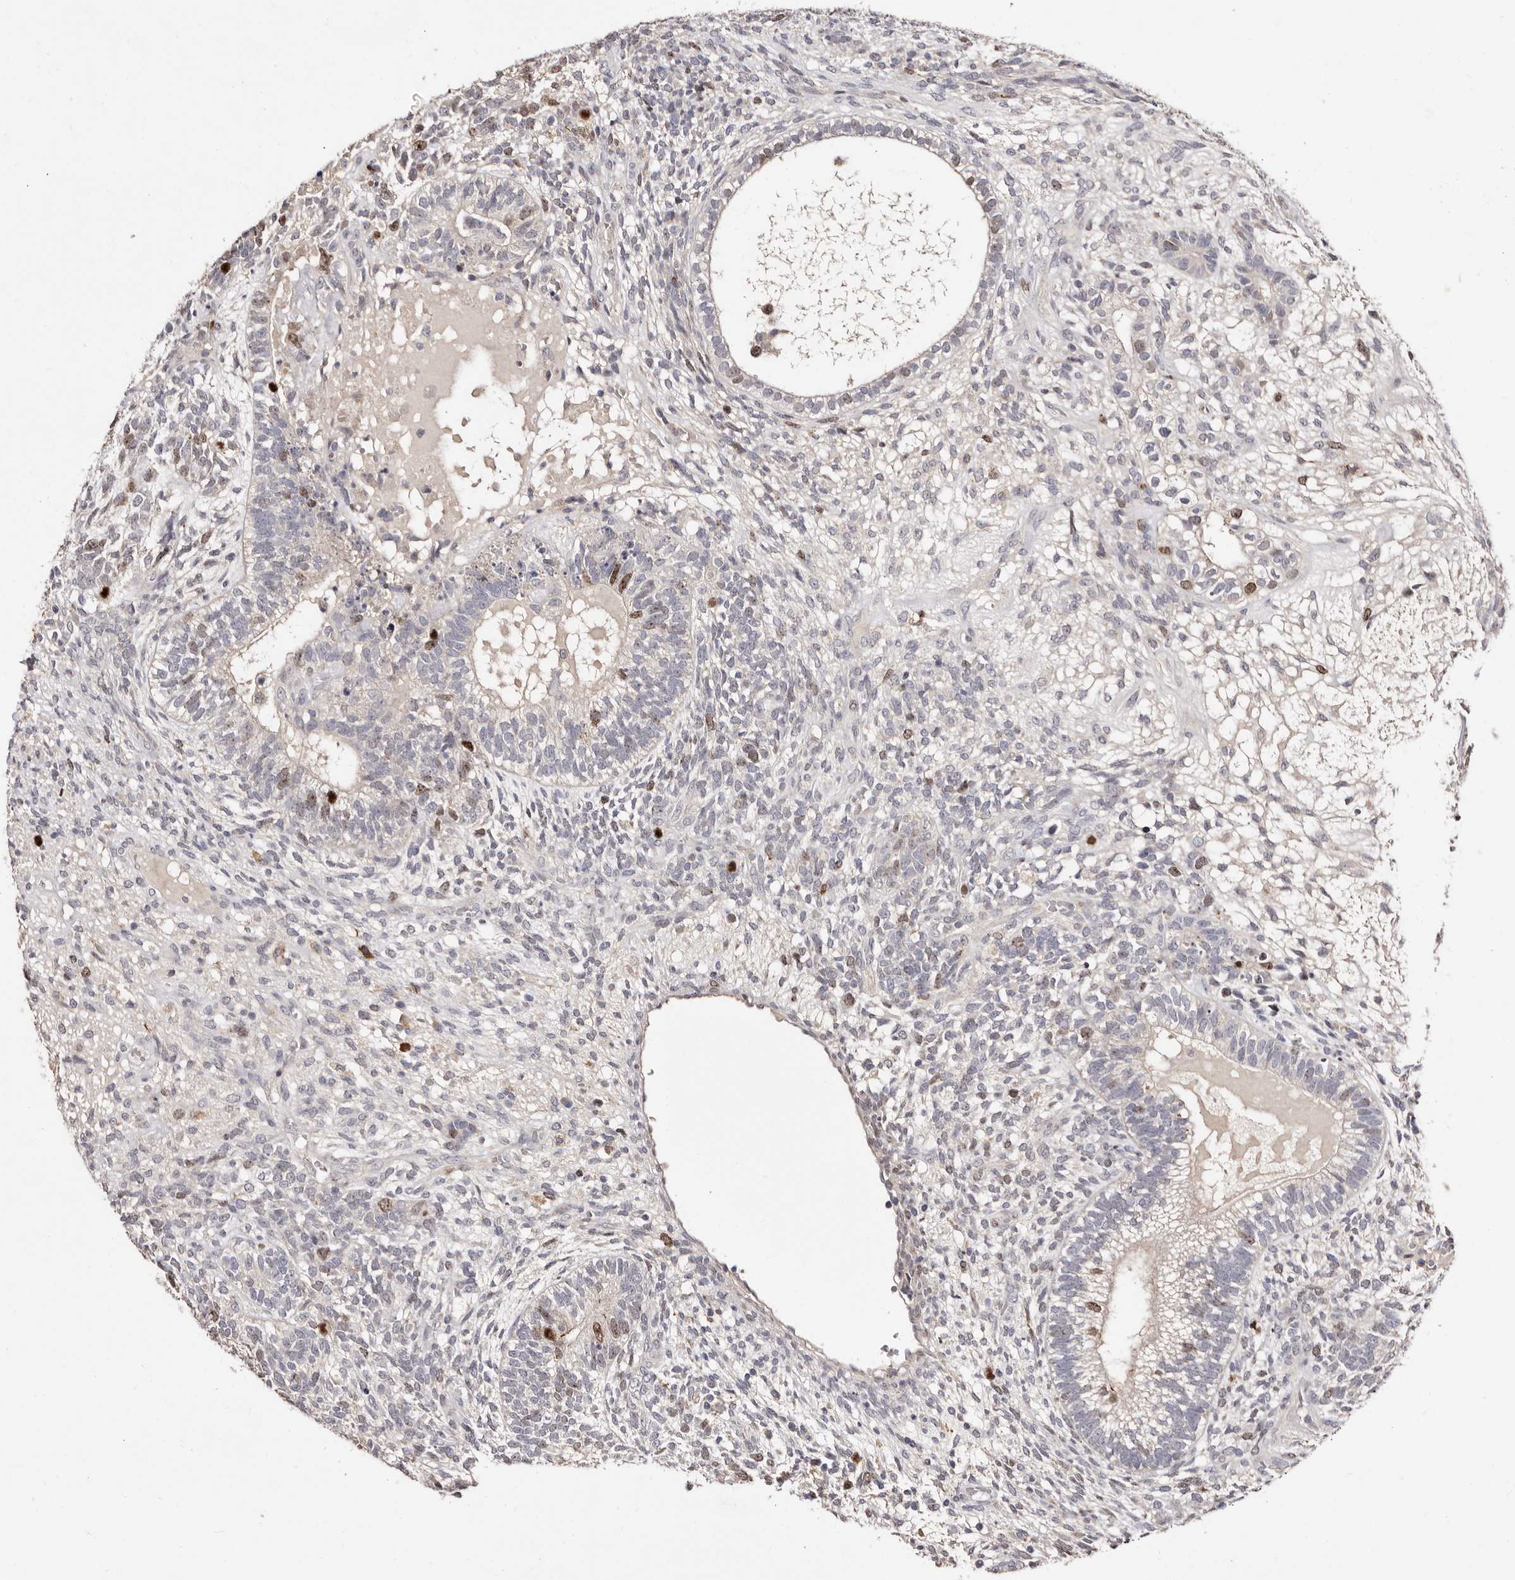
{"staining": {"intensity": "moderate", "quantity": "<25%", "location": "nuclear"}, "tissue": "testis cancer", "cell_type": "Tumor cells", "image_type": "cancer", "snomed": [{"axis": "morphology", "description": "Seminoma, NOS"}, {"axis": "morphology", "description": "Carcinoma, Embryonal, NOS"}, {"axis": "topography", "description": "Testis"}], "caption": "Immunohistochemistry (IHC) photomicrograph of neoplastic tissue: human seminoma (testis) stained using IHC shows low levels of moderate protein expression localized specifically in the nuclear of tumor cells, appearing as a nuclear brown color.", "gene": "CDCA8", "patient": {"sex": "male", "age": 28}}